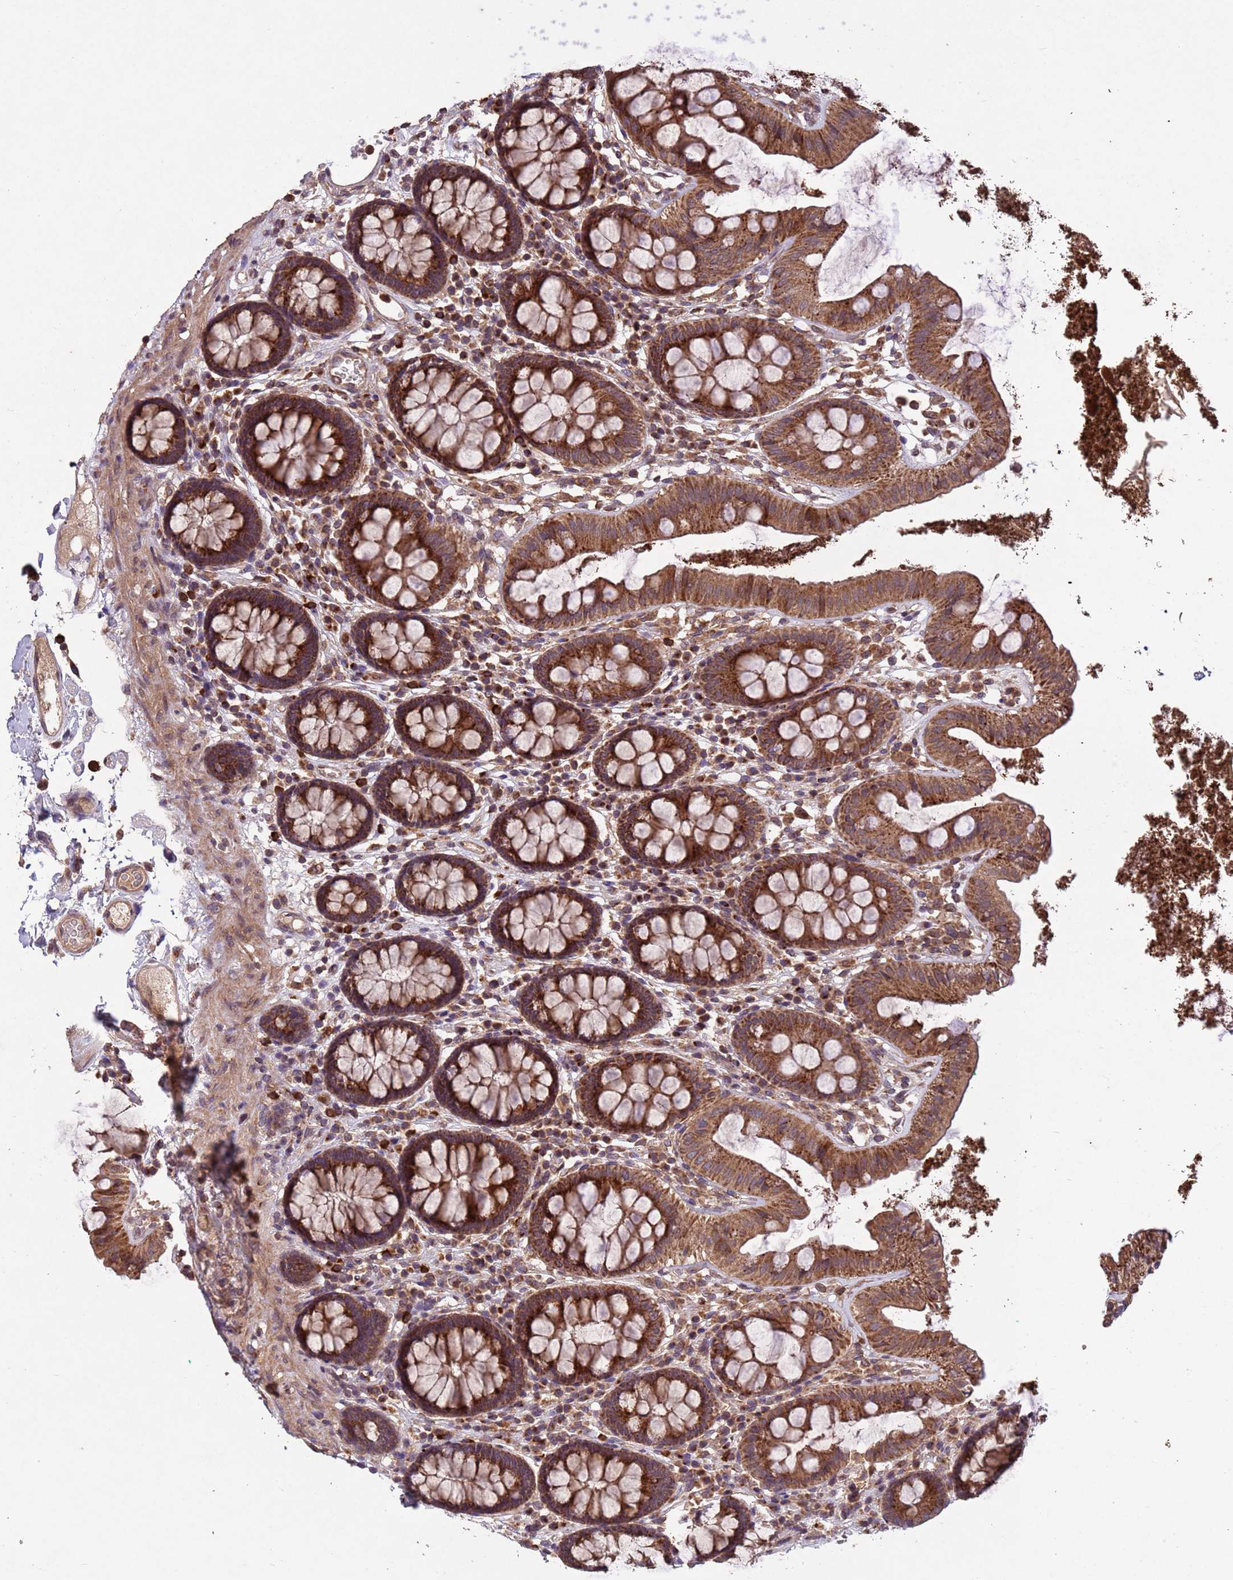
{"staining": {"intensity": "moderate", "quantity": ">75%", "location": "cytoplasmic/membranous"}, "tissue": "colon", "cell_type": "Endothelial cells", "image_type": "normal", "snomed": [{"axis": "morphology", "description": "Normal tissue, NOS"}, {"axis": "topography", "description": "Colon"}], "caption": "Human colon stained with a protein marker displays moderate staining in endothelial cells.", "gene": "FASTKD1", "patient": {"sex": "male", "age": 84}}